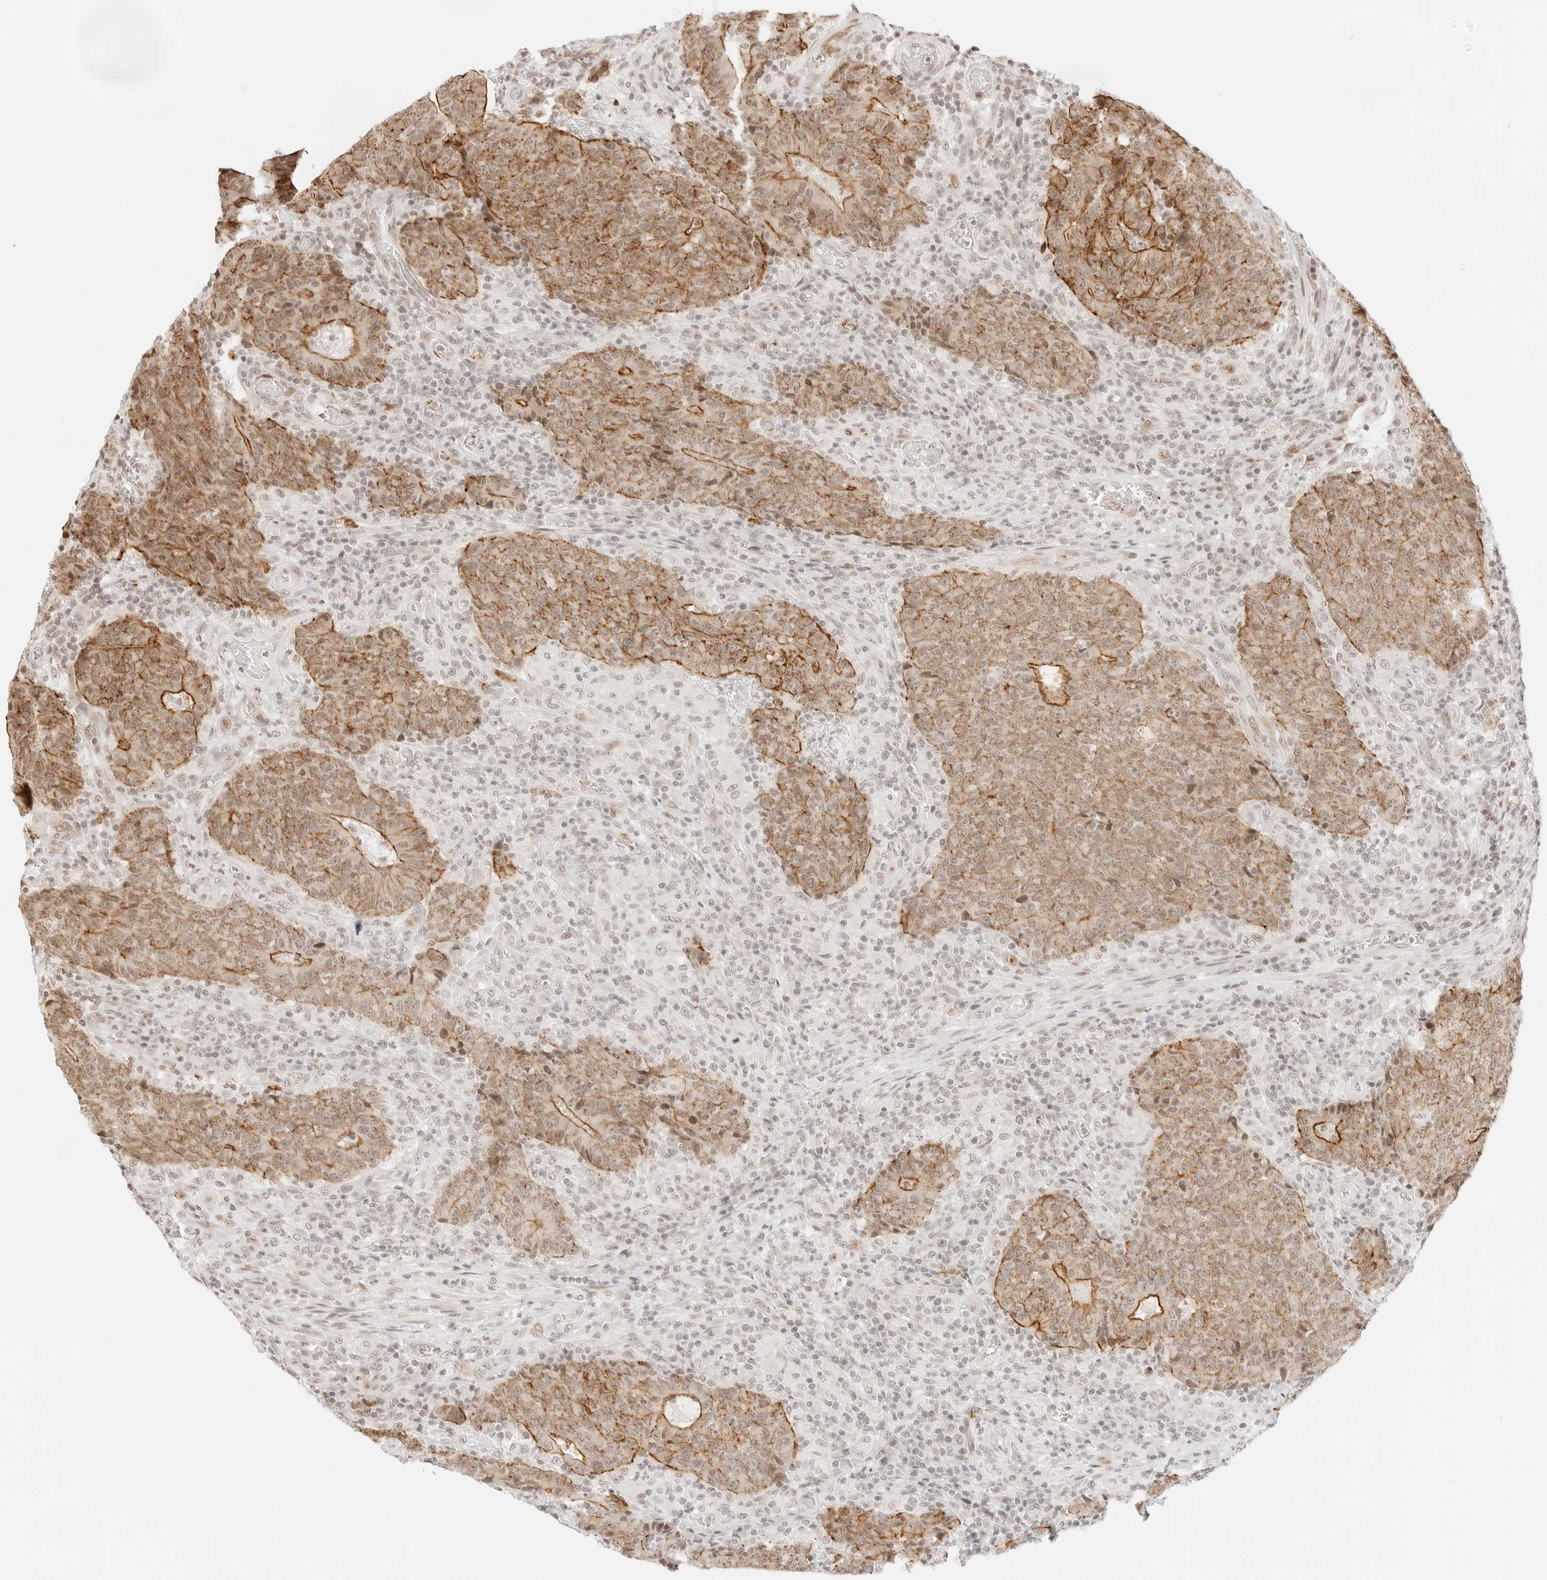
{"staining": {"intensity": "moderate", "quantity": ">75%", "location": "cytoplasmic/membranous,nuclear"}, "tissue": "colorectal cancer", "cell_type": "Tumor cells", "image_type": "cancer", "snomed": [{"axis": "morphology", "description": "Adenocarcinoma, NOS"}, {"axis": "topography", "description": "Colon"}], "caption": "Immunohistochemistry (IHC) of adenocarcinoma (colorectal) exhibits medium levels of moderate cytoplasmic/membranous and nuclear staining in approximately >75% of tumor cells.", "gene": "GNAS", "patient": {"sex": "female", "age": 75}}